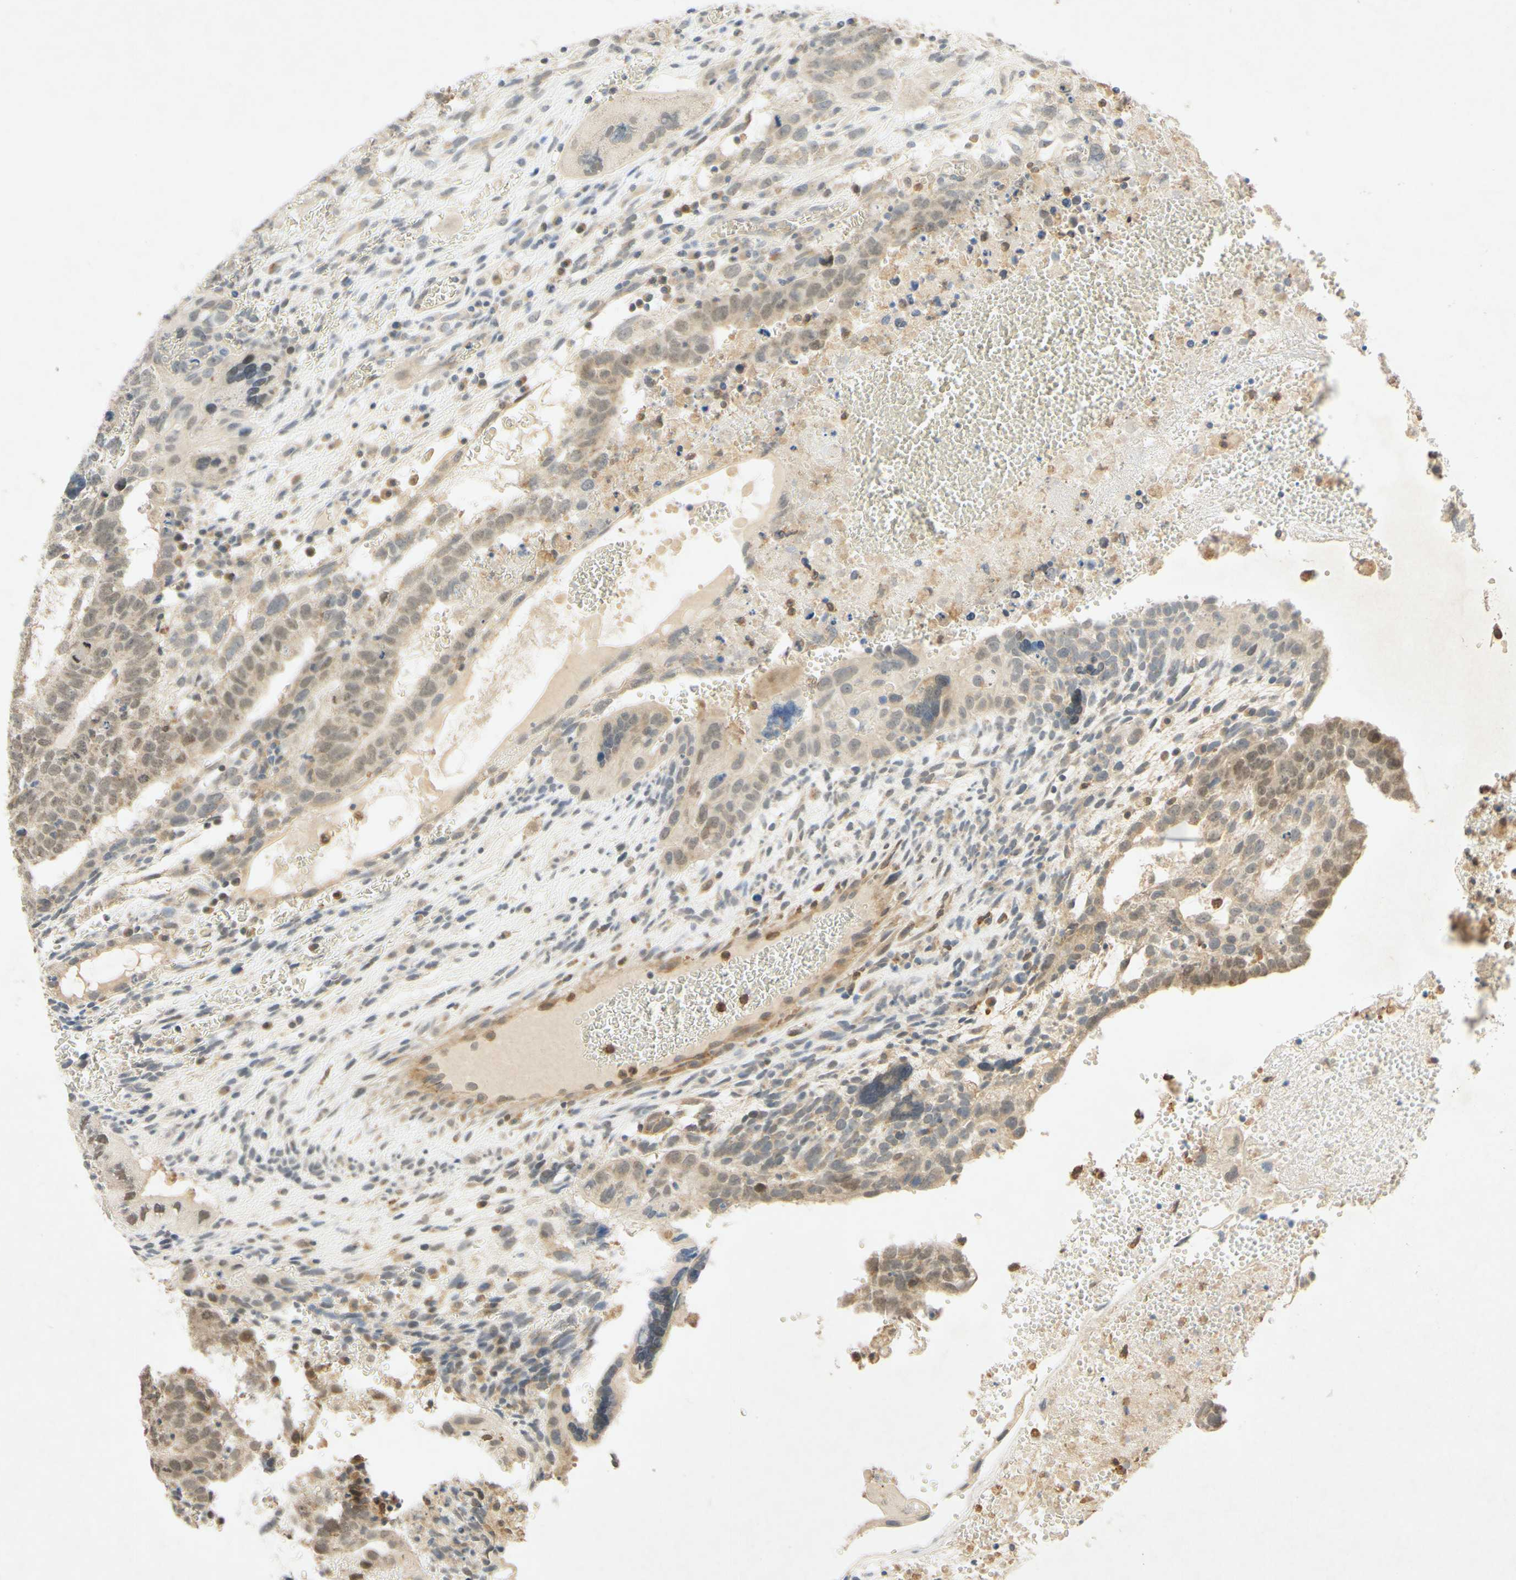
{"staining": {"intensity": "weak", "quantity": ">75%", "location": "cytoplasmic/membranous"}, "tissue": "testis cancer", "cell_type": "Tumor cells", "image_type": "cancer", "snomed": [{"axis": "morphology", "description": "Seminoma, NOS"}, {"axis": "morphology", "description": "Carcinoma, Embryonal, NOS"}, {"axis": "topography", "description": "Testis"}], "caption": "DAB immunohistochemical staining of human testis cancer demonstrates weak cytoplasmic/membranous protein staining in about >75% of tumor cells.", "gene": "GATA1", "patient": {"sex": "male", "age": 52}}